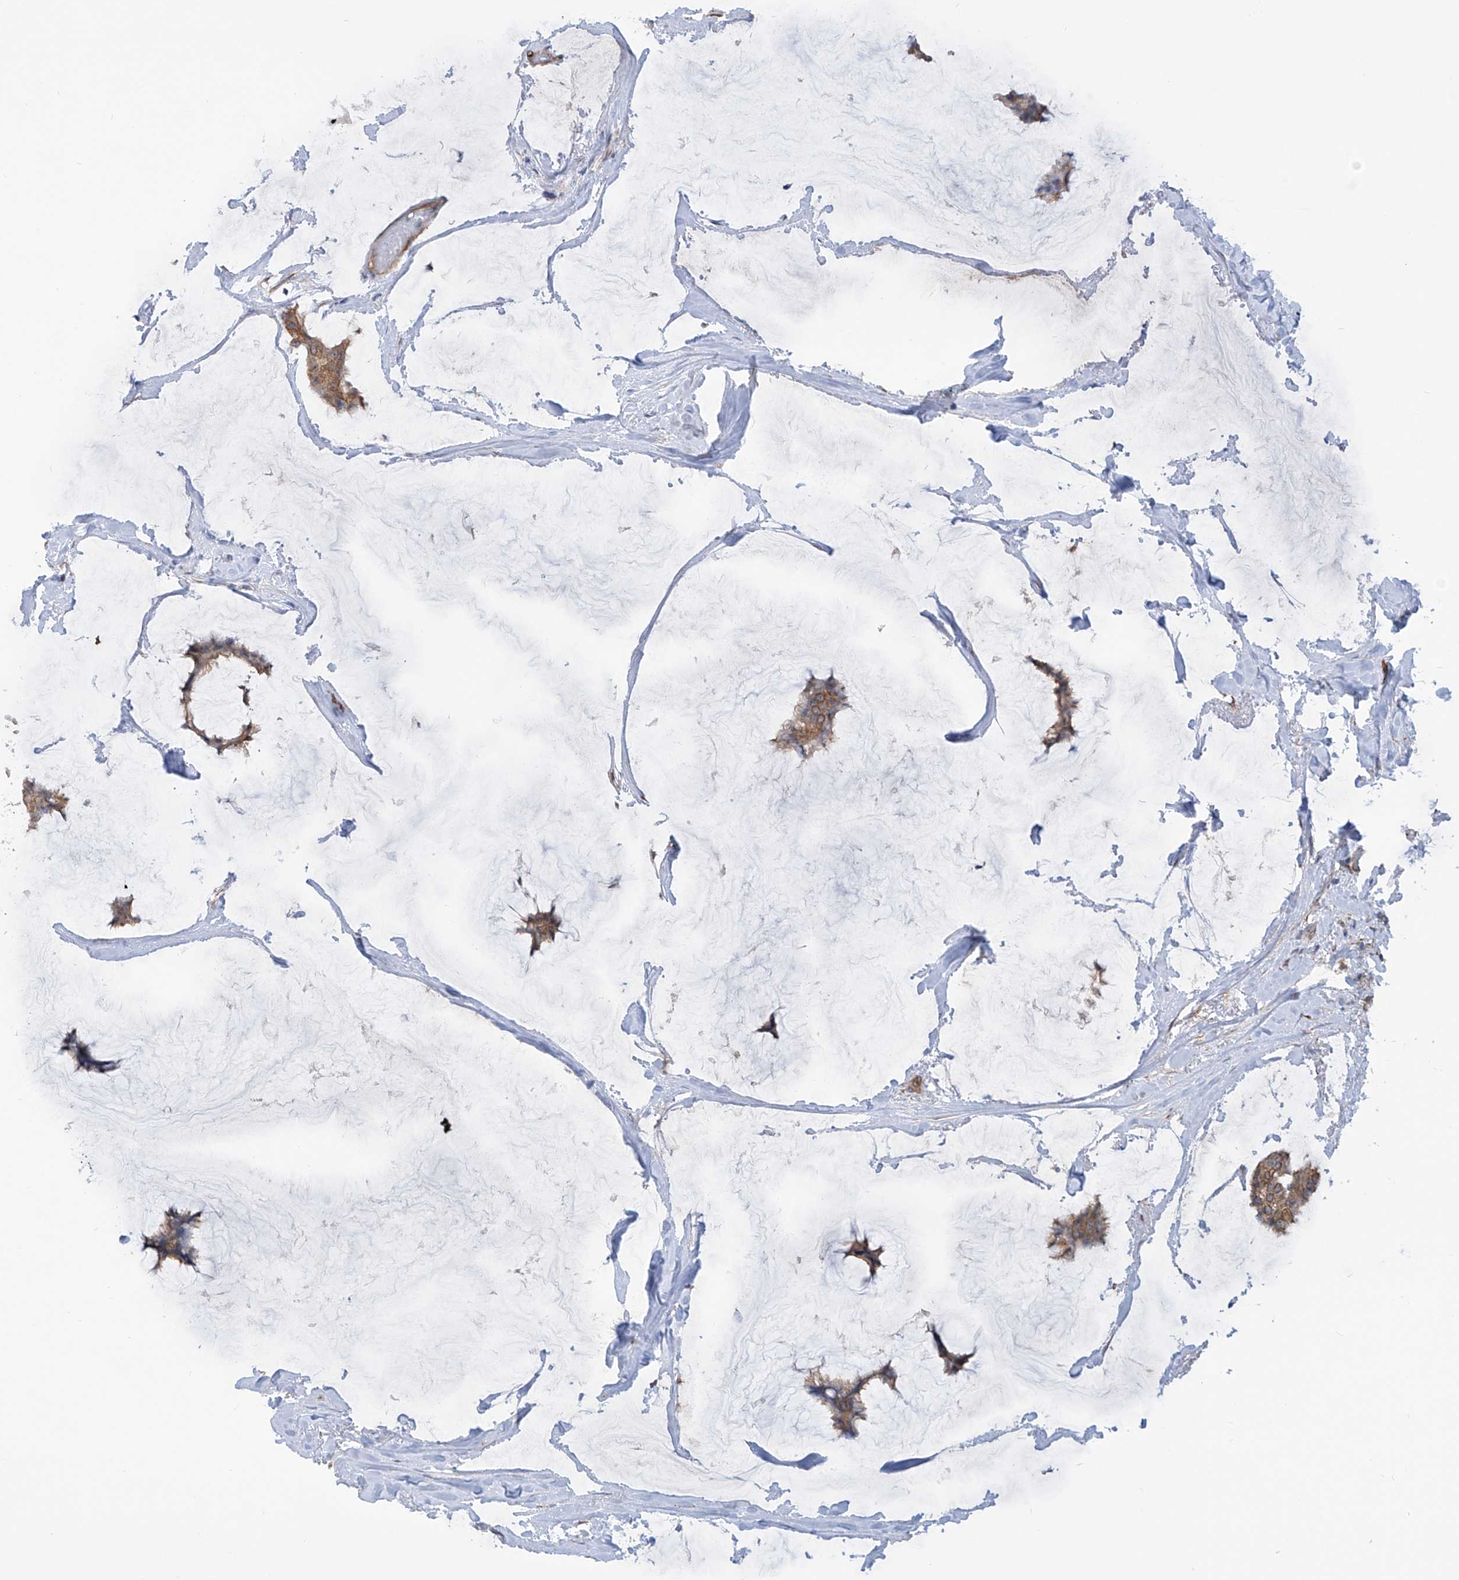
{"staining": {"intensity": "moderate", "quantity": ">75%", "location": "cytoplasmic/membranous"}, "tissue": "breast cancer", "cell_type": "Tumor cells", "image_type": "cancer", "snomed": [{"axis": "morphology", "description": "Duct carcinoma"}, {"axis": "topography", "description": "Breast"}], "caption": "Invasive ductal carcinoma (breast) stained for a protein (brown) displays moderate cytoplasmic/membranous positive positivity in approximately >75% of tumor cells.", "gene": "ZNF490", "patient": {"sex": "female", "age": 93}}